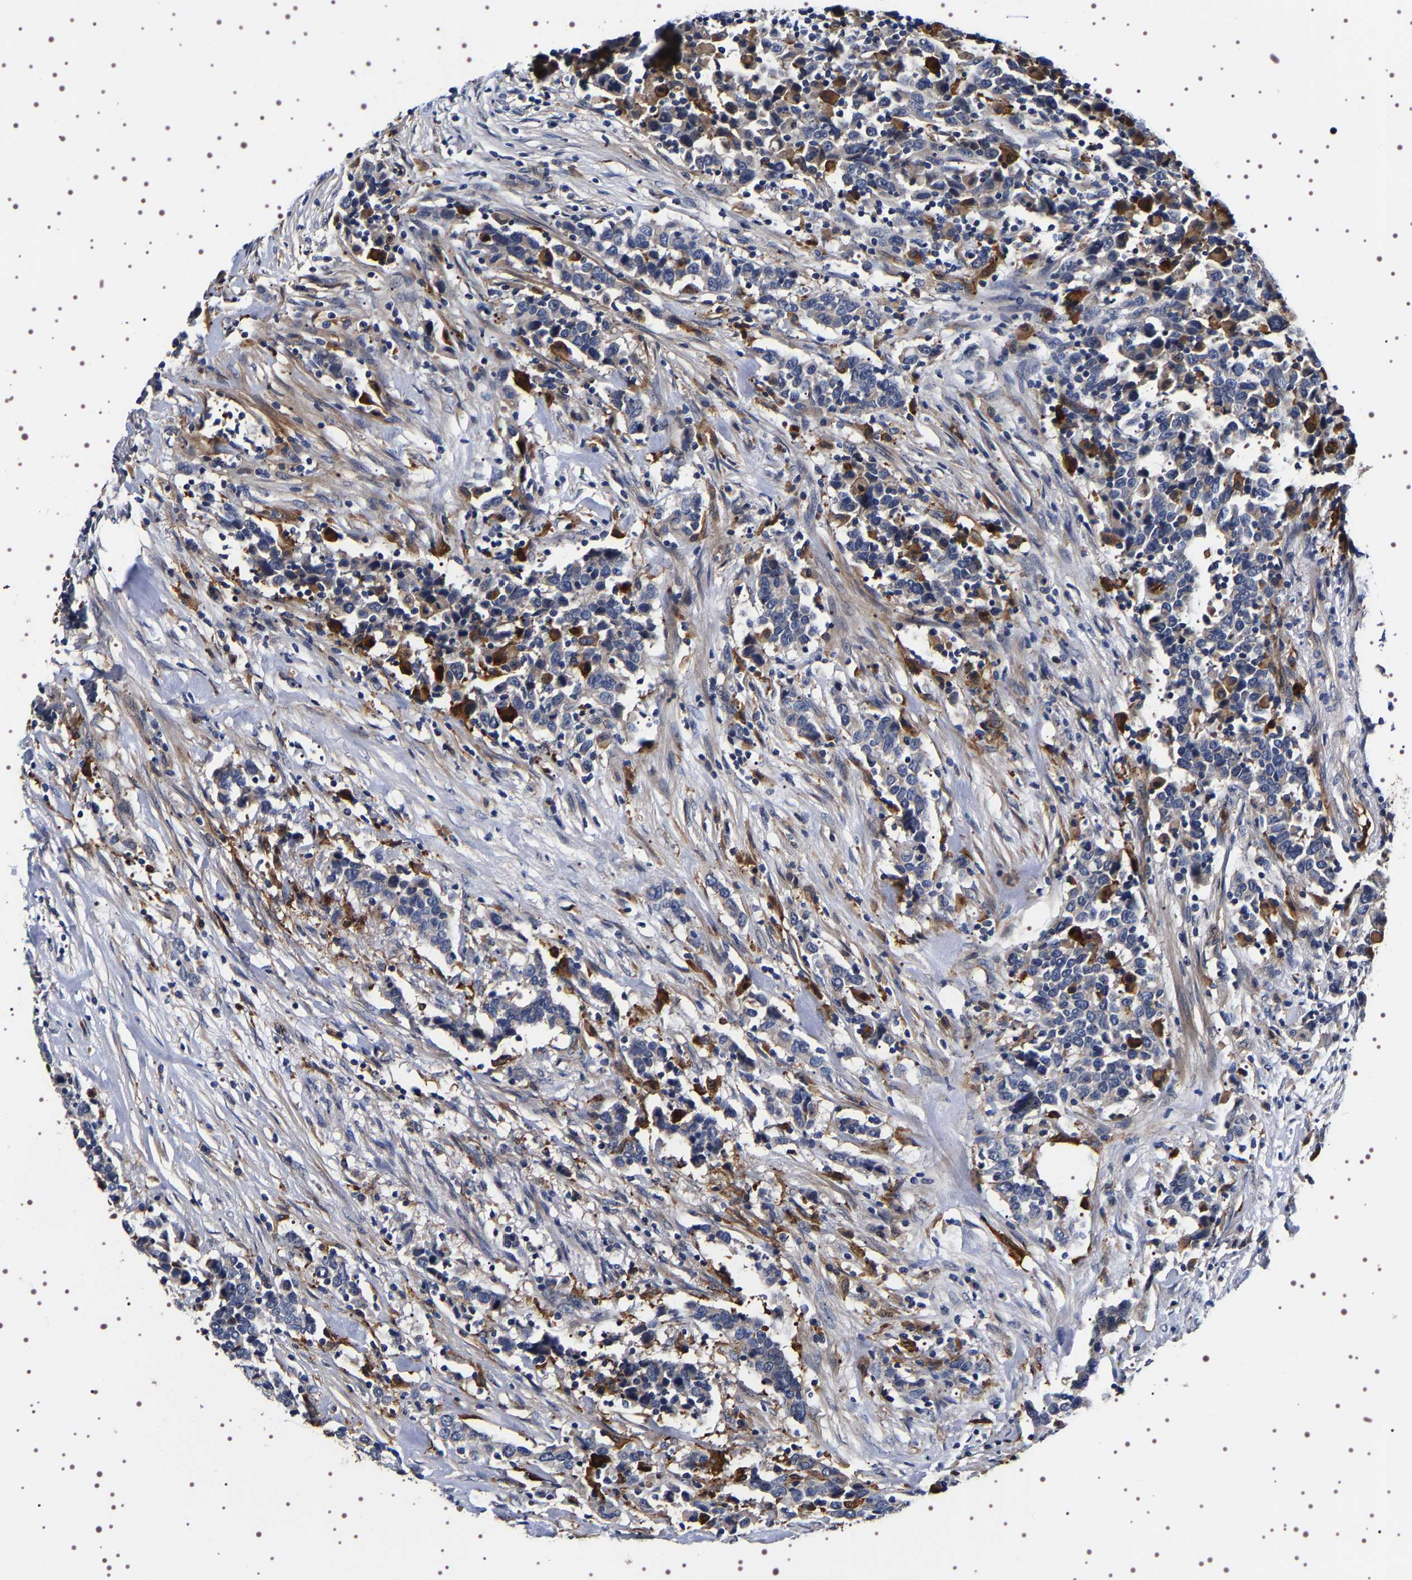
{"staining": {"intensity": "negative", "quantity": "none", "location": "none"}, "tissue": "urothelial cancer", "cell_type": "Tumor cells", "image_type": "cancer", "snomed": [{"axis": "morphology", "description": "Urothelial carcinoma, High grade"}, {"axis": "topography", "description": "Urinary bladder"}], "caption": "Immunohistochemistry (IHC) photomicrograph of neoplastic tissue: high-grade urothelial carcinoma stained with DAB (3,3'-diaminobenzidine) shows no significant protein staining in tumor cells. Brightfield microscopy of immunohistochemistry stained with DAB (3,3'-diaminobenzidine) (brown) and hematoxylin (blue), captured at high magnification.", "gene": "ALPL", "patient": {"sex": "male", "age": 61}}